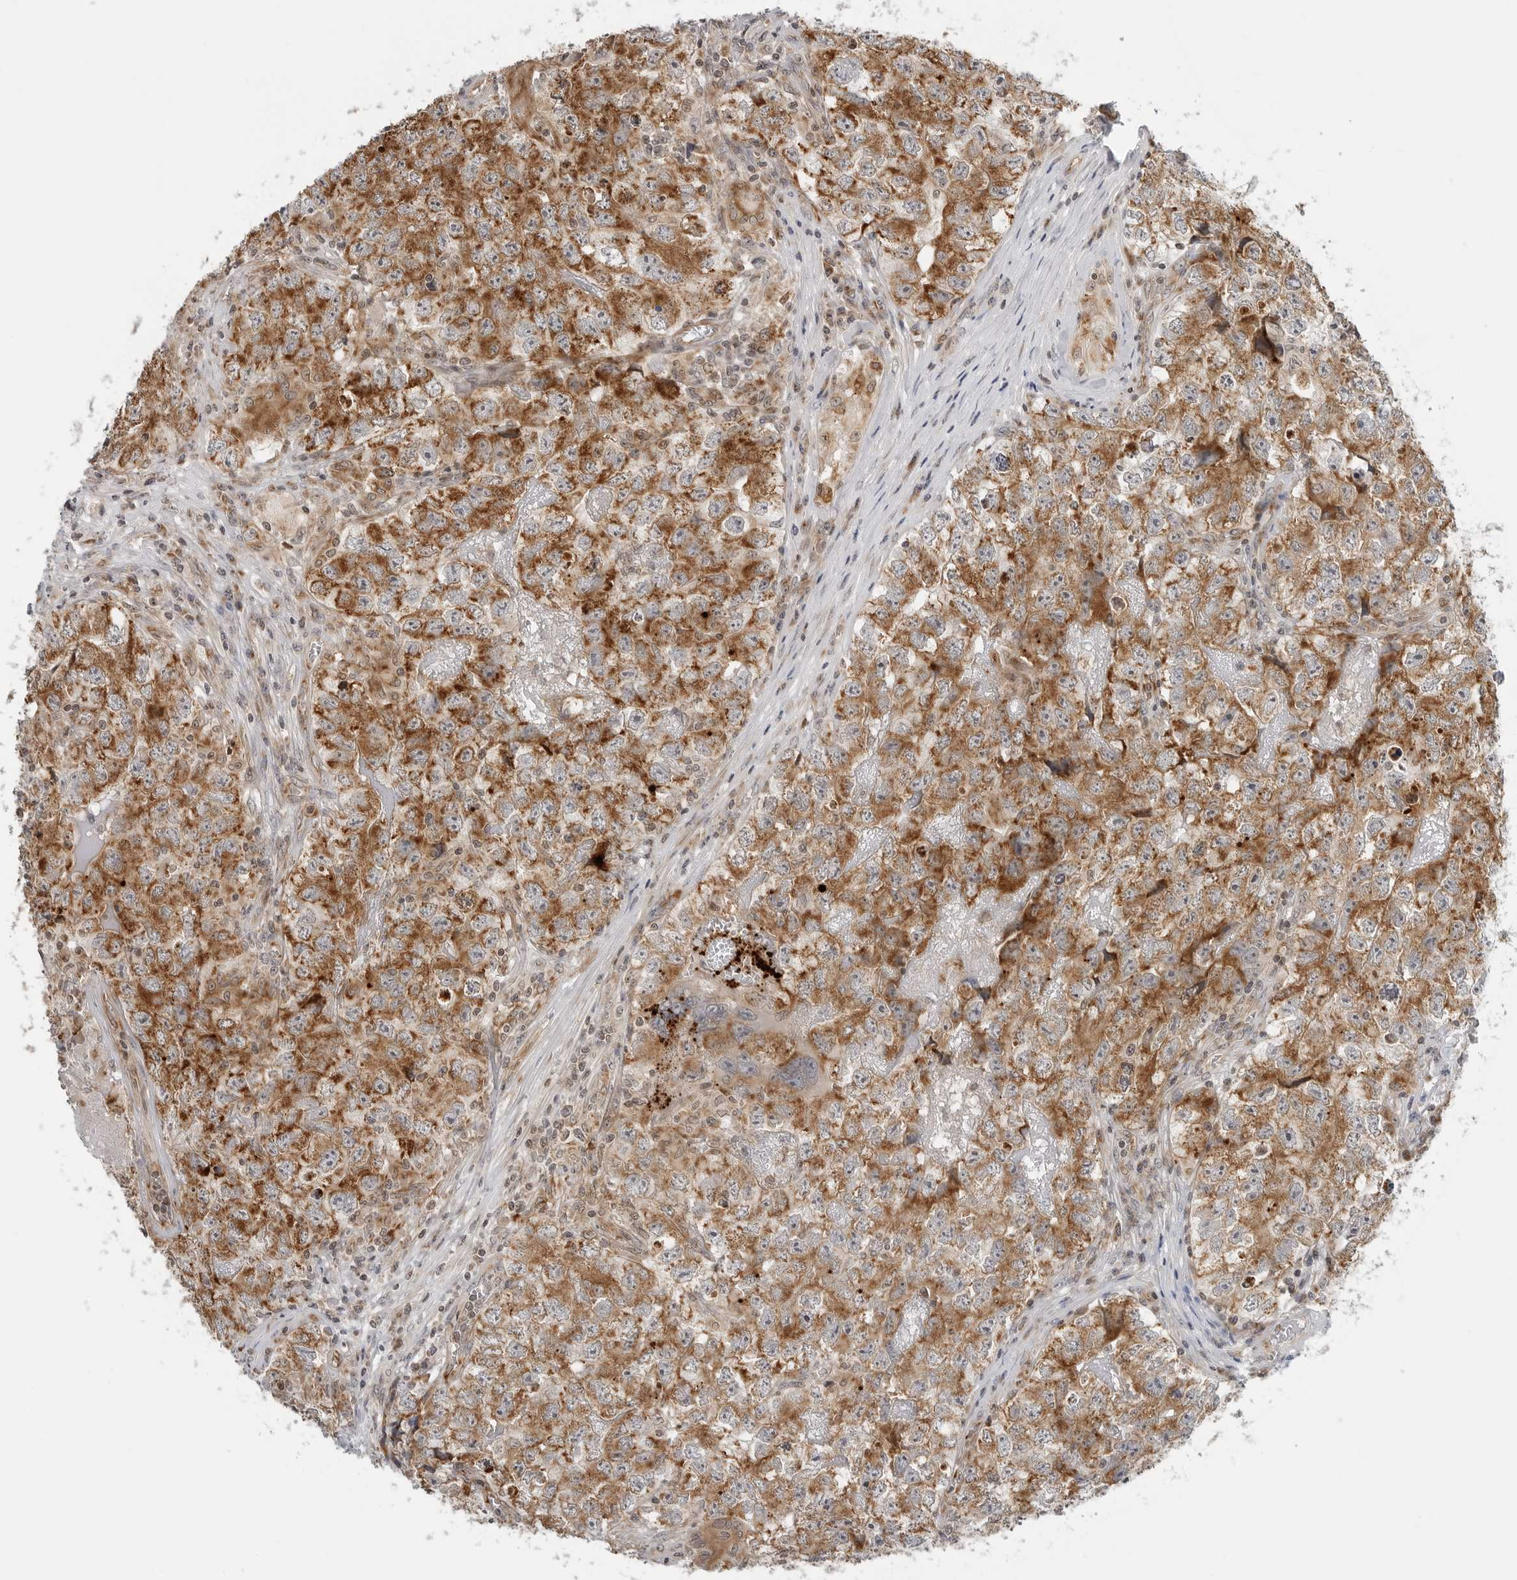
{"staining": {"intensity": "moderate", "quantity": ">75%", "location": "cytoplasmic/membranous"}, "tissue": "testis cancer", "cell_type": "Tumor cells", "image_type": "cancer", "snomed": [{"axis": "morphology", "description": "Seminoma, NOS"}, {"axis": "morphology", "description": "Carcinoma, Embryonal, NOS"}, {"axis": "topography", "description": "Testis"}], "caption": "Protein staining by immunohistochemistry shows moderate cytoplasmic/membranous expression in about >75% of tumor cells in testis cancer.", "gene": "PEX2", "patient": {"sex": "male", "age": 43}}